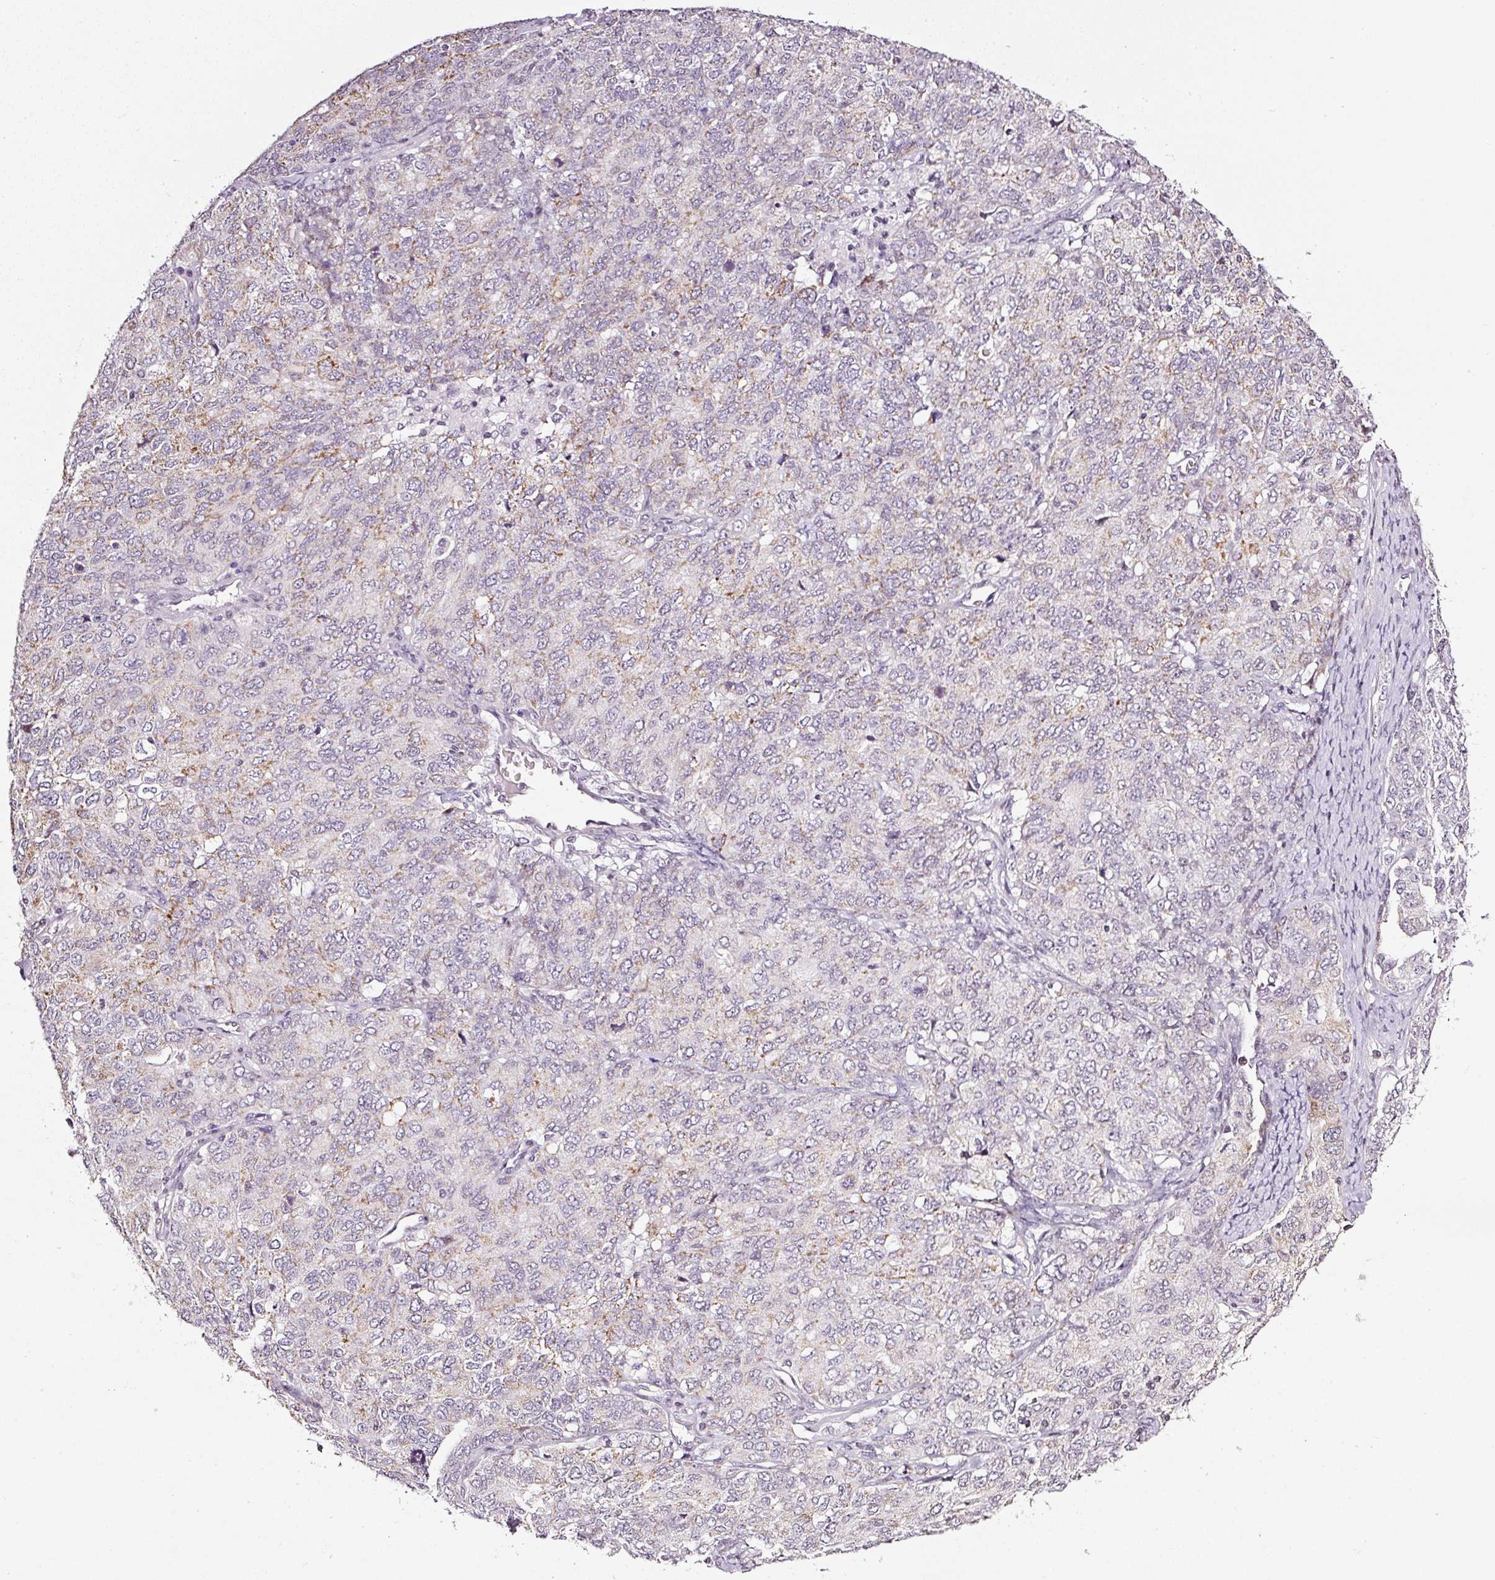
{"staining": {"intensity": "weak", "quantity": "25%-75%", "location": "cytoplasmic/membranous"}, "tissue": "ovarian cancer", "cell_type": "Tumor cells", "image_type": "cancer", "snomed": [{"axis": "morphology", "description": "Carcinoma, endometroid"}, {"axis": "topography", "description": "Ovary"}], "caption": "Protein staining by immunohistochemistry demonstrates weak cytoplasmic/membranous positivity in approximately 25%-75% of tumor cells in endometroid carcinoma (ovarian).", "gene": "NRDE2", "patient": {"sex": "female", "age": 62}}